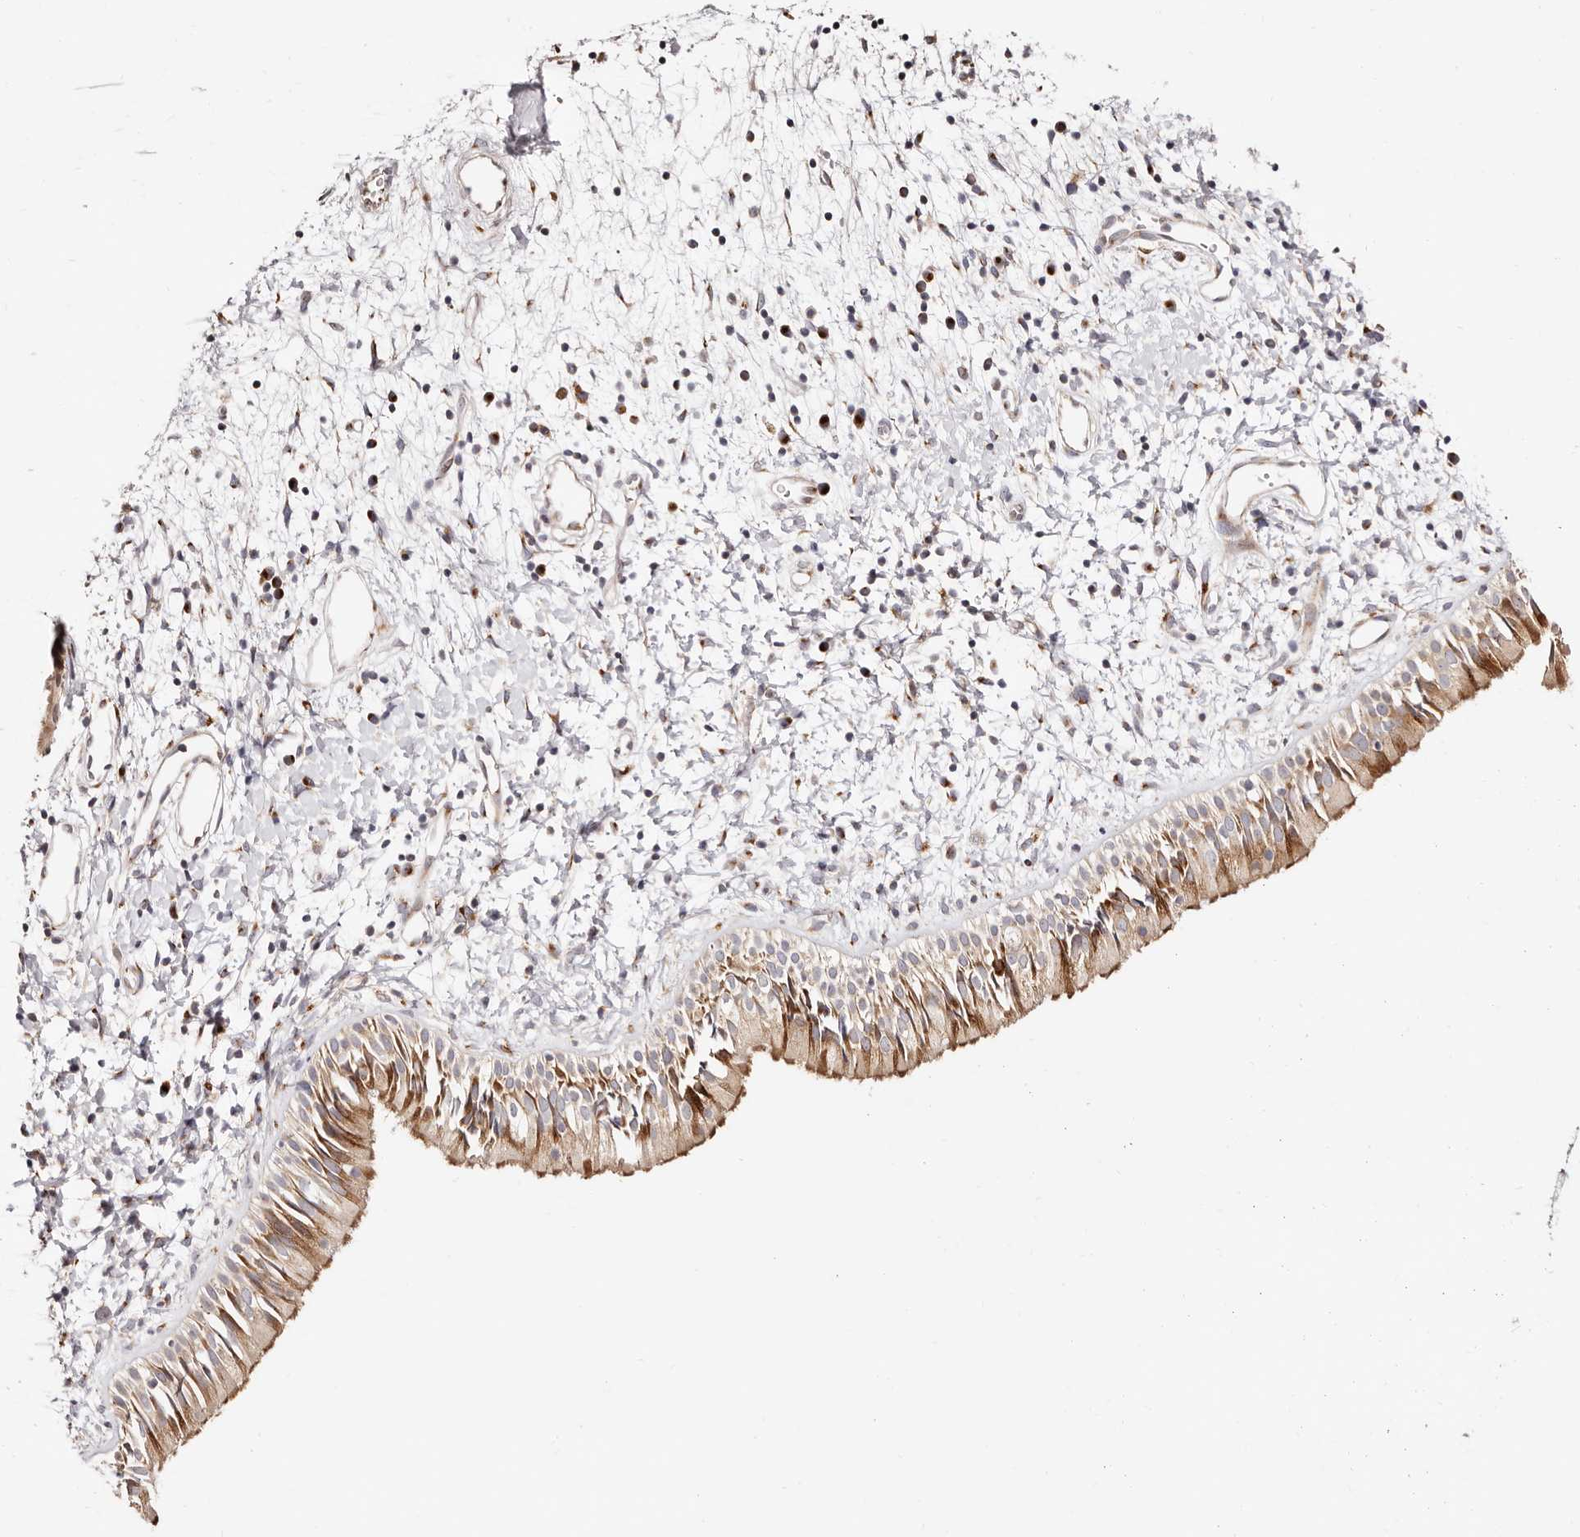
{"staining": {"intensity": "strong", "quantity": ">75%", "location": "cytoplasmic/membranous"}, "tissue": "nasopharynx", "cell_type": "Respiratory epithelial cells", "image_type": "normal", "snomed": [{"axis": "morphology", "description": "Normal tissue, NOS"}, {"axis": "topography", "description": "Nasopharynx"}], "caption": "Protein expression analysis of normal nasopharynx exhibits strong cytoplasmic/membranous staining in about >75% of respiratory epithelial cells.", "gene": "MAPK6", "patient": {"sex": "male", "age": 22}}